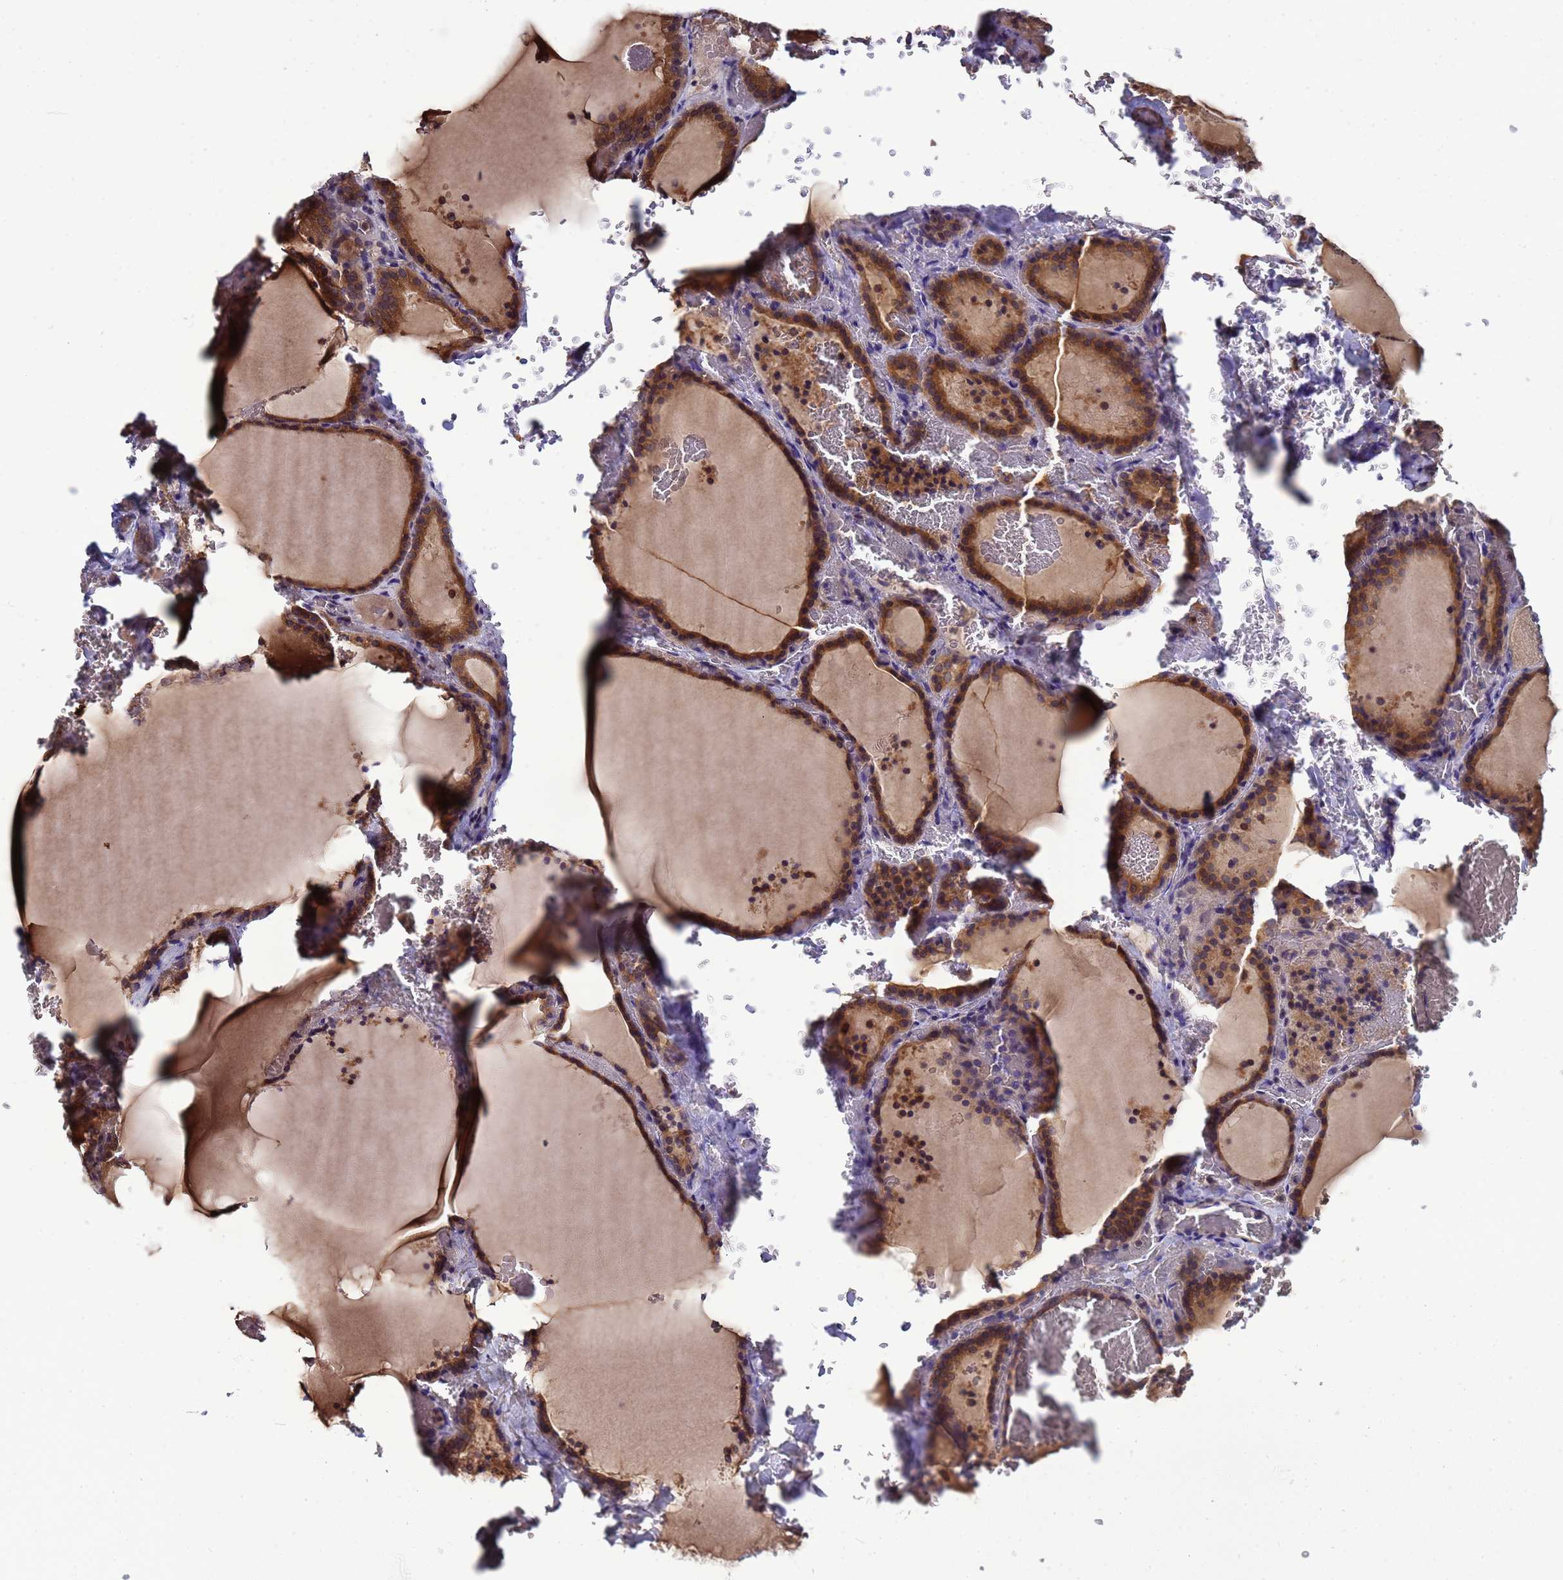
{"staining": {"intensity": "strong", "quantity": ">75%", "location": "cytoplasmic/membranous"}, "tissue": "thyroid gland", "cell_type": "Glandular cells", "image_type": "normal", "snomed": [{"axis": "morphology", "description": "Normal tissue, NOS"}, {"axis": "topography", "description": "Thyroid gland"}], "caption": "Brown immunohistochemical staining in unremarkable human thyroid gland demonstrates strong cytoplasmic/membranous positivity in approximately >75% of glandular cells. The protein of interest is shown in brown color, while the nuclei are stained blue.", "gene": "ELMOD2", "patient": {"sex": "female", "age": 39}}